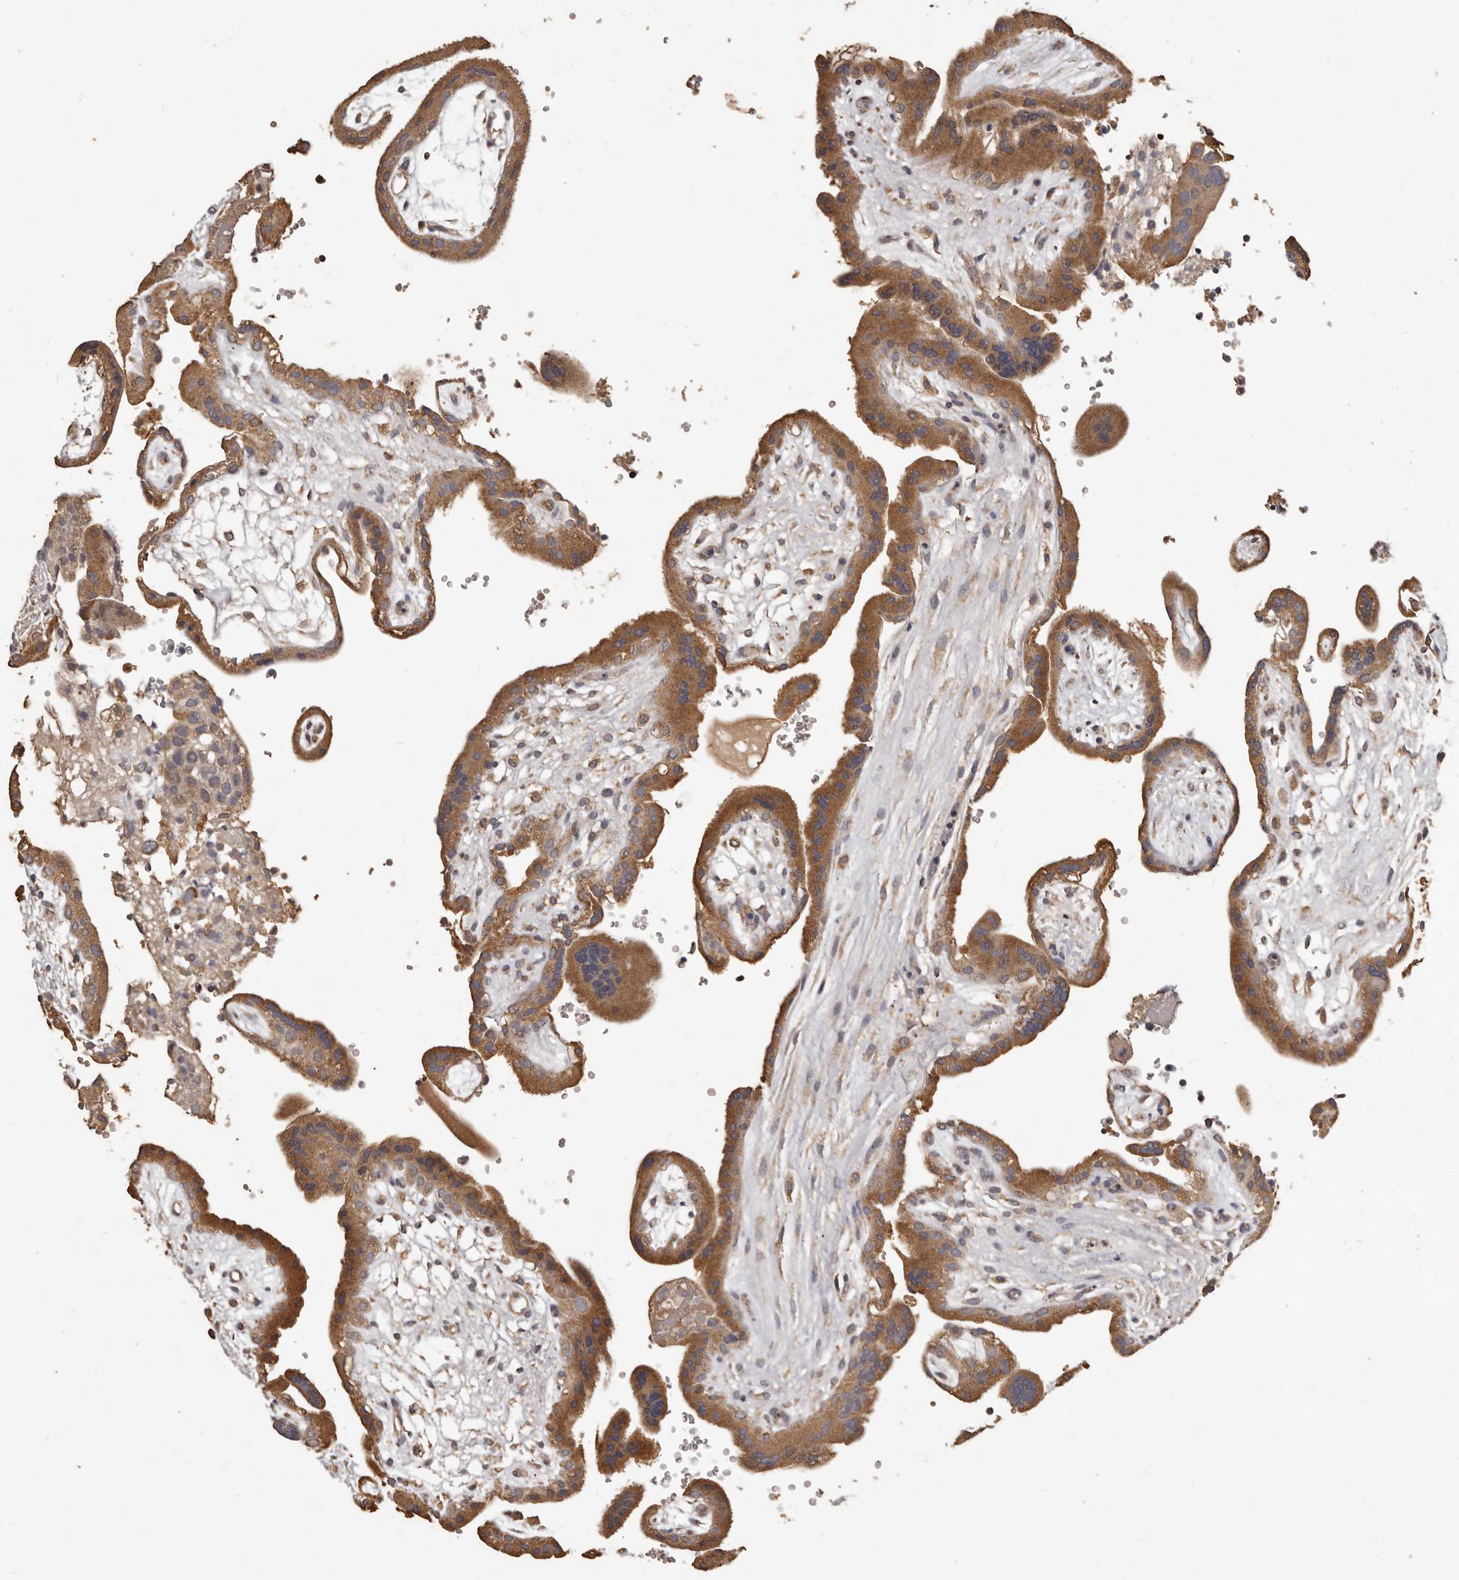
{"staining": {"intensity": "moderate", "quantity": ">75%", "location": "cytoplasmic/membranous"}, "tissue": "placenta", "cell_type": "Trophoblastic cells", "image_type": "normal", "snomed": [{"axis": "morphology", "description": "Normal tissue, NOS"}, {"axis": "topography", "description": "Placenta"}], "caption": "Immunohistochemistry photomicrograph of unremarkable placenta: human placenta stained using immunohistochemistry shows medium levels of moderate protein expression localized specifically in the cytoplasmic/membranous of trophoblastic cells, appearing as a cytoplasmic/membranous brown color.", "gene": "MGAT5", "patient": {"sex": "female", "age": 18}}